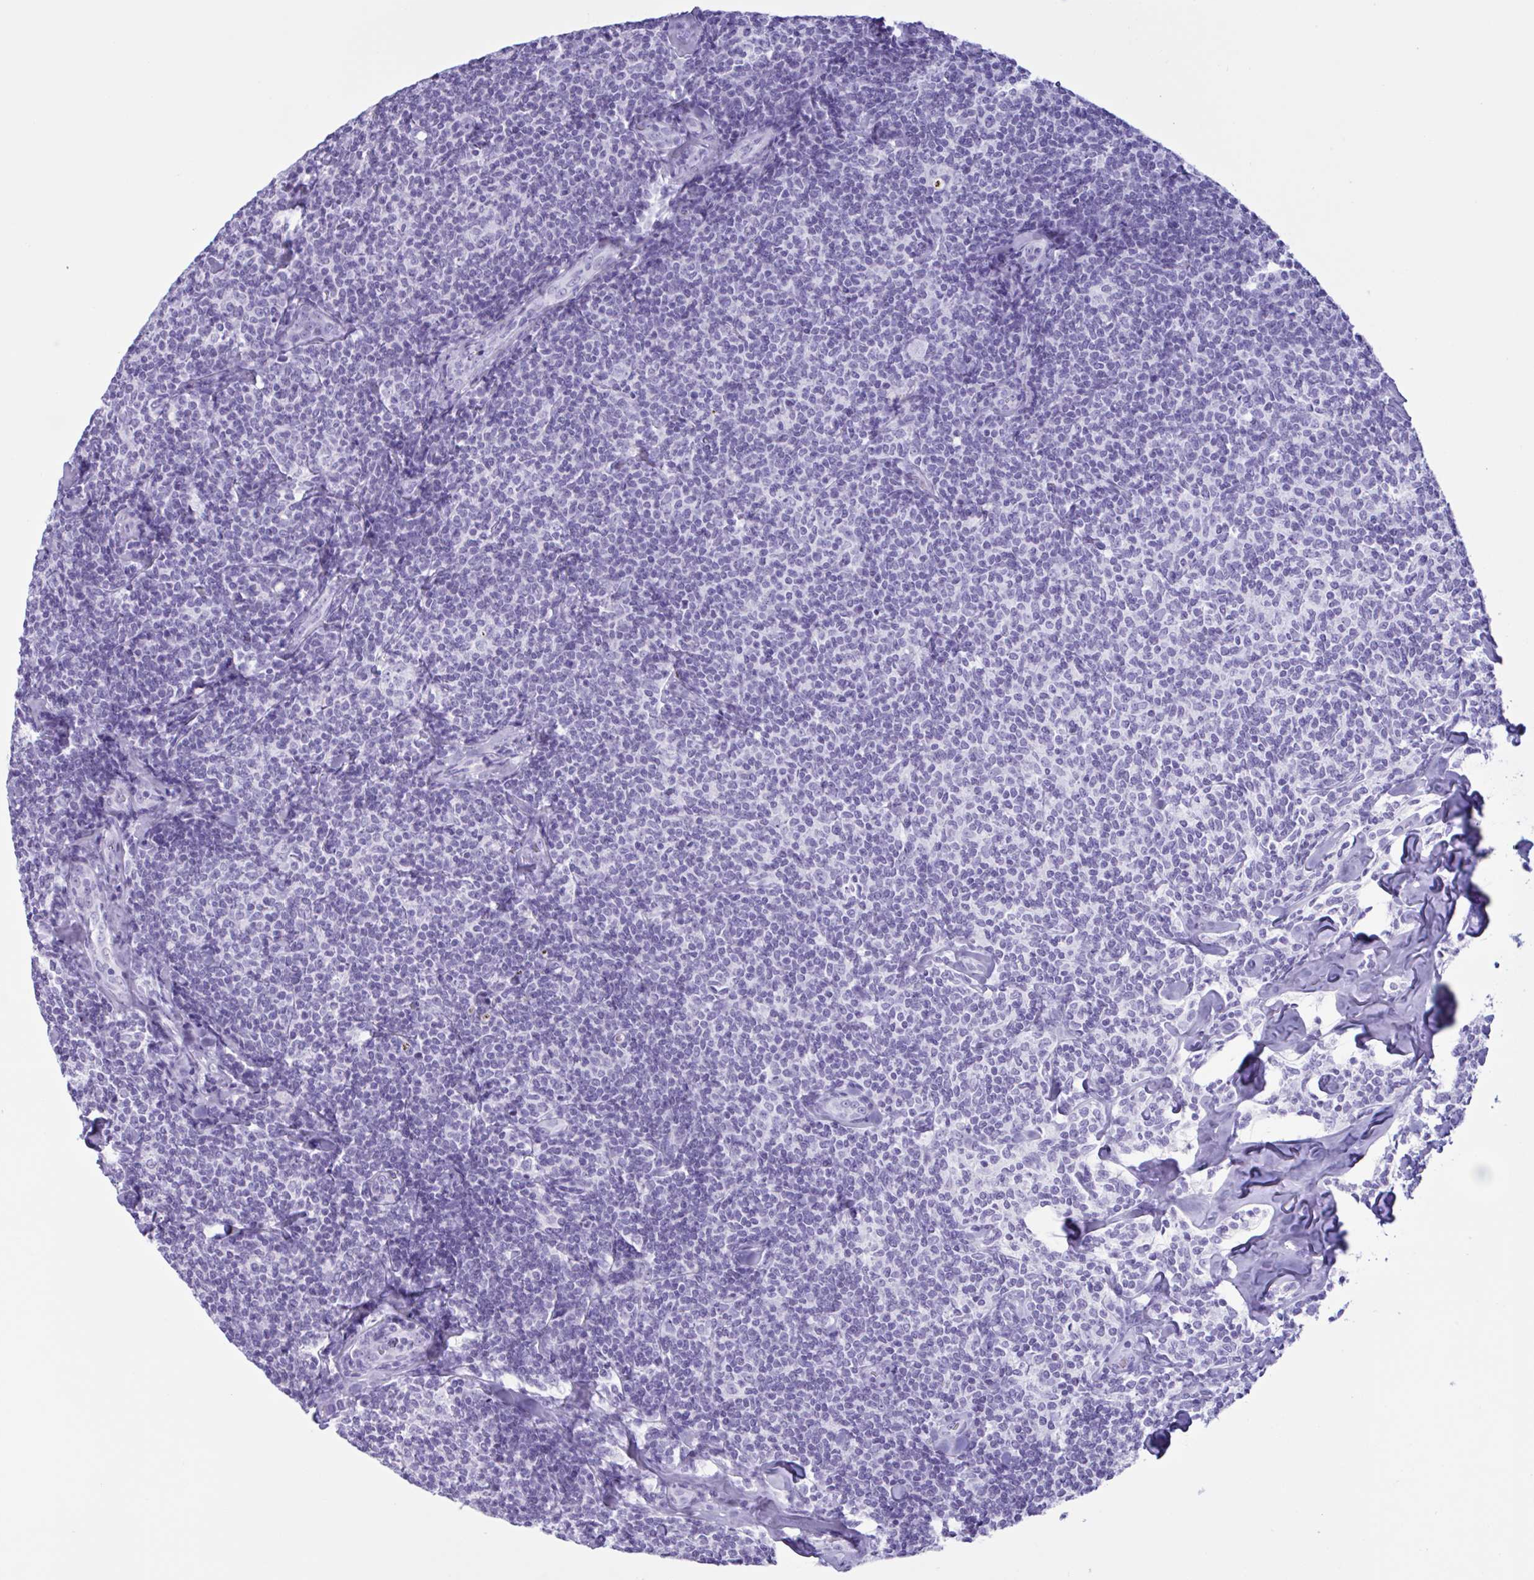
{"staining": {"intensity": "negative", "quantity": "none", "location": "none"}, "tissue": "lymphoma", "cell_type": "Tumor cells", "image_type": "cancer", "snomed": [{"axis": "morphology", "description": "Malignant lymphoma, non-Hodgkin's type, Low grade"}, {"axis": "topography", "description": "Lymph node"}], "caption": "Tumor cells are negative for protein expression in human malignant lymphoma, non-Hodgkin's type (low-grade).", "gene": "MRGPRG", "patient": {"sex": "female", "age": 56}}